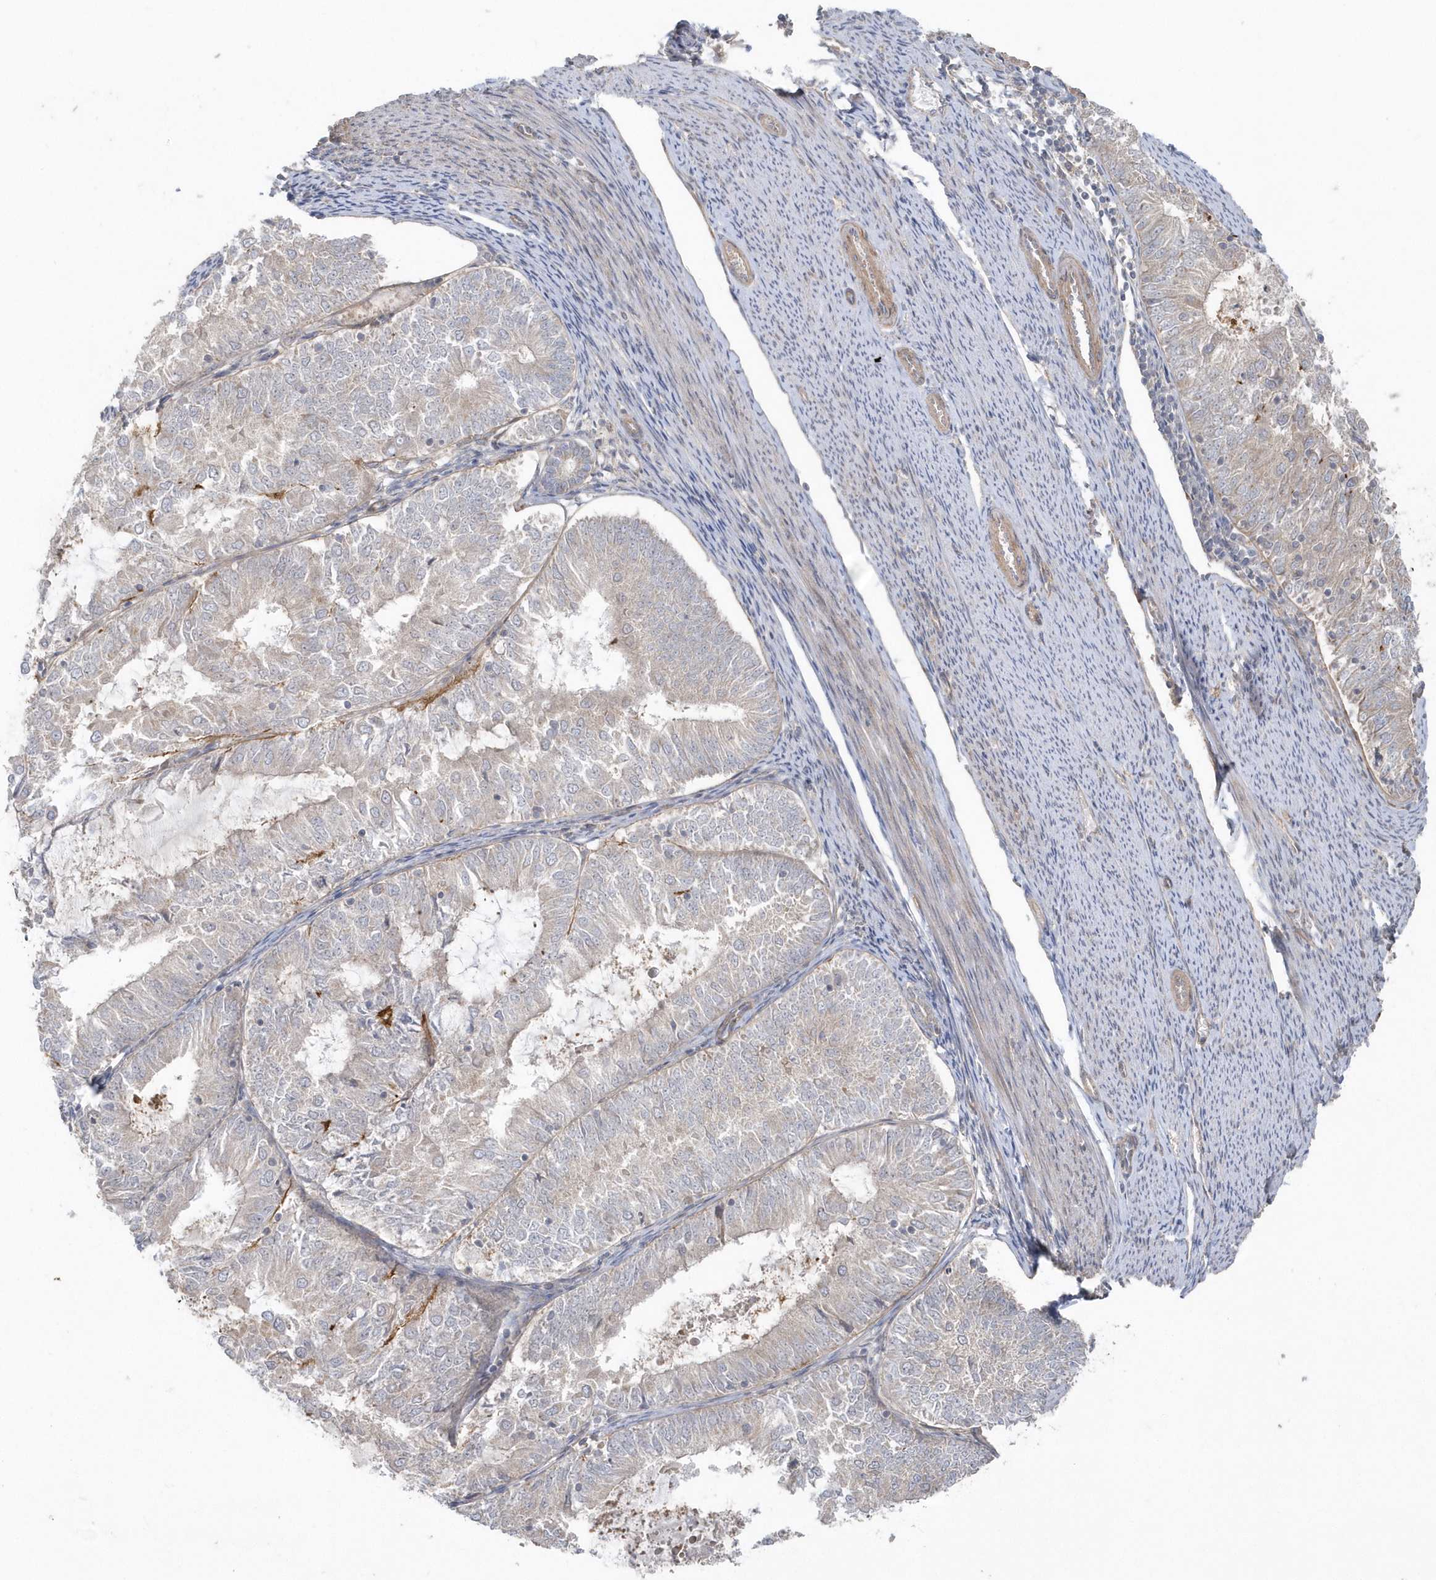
{"staining": {"intensity": "negative", "quantity": "none", "location": "none"}, "tissue": "endometrial cancer", "cell_type": "Tumor cells", "image_type": "cancer", "snomed": [{"axis": "morphology", "description": "Adenocarcinoma, NOS"}, {"axis": "topography", "description": "Endometrium"}], "caption": "IHC of human endometrial cancer (adenocarcinoma) reveals no staining in tumor cells.", "gene": "ACTR1A", "patient": {"sex": "female", "age": 57}}